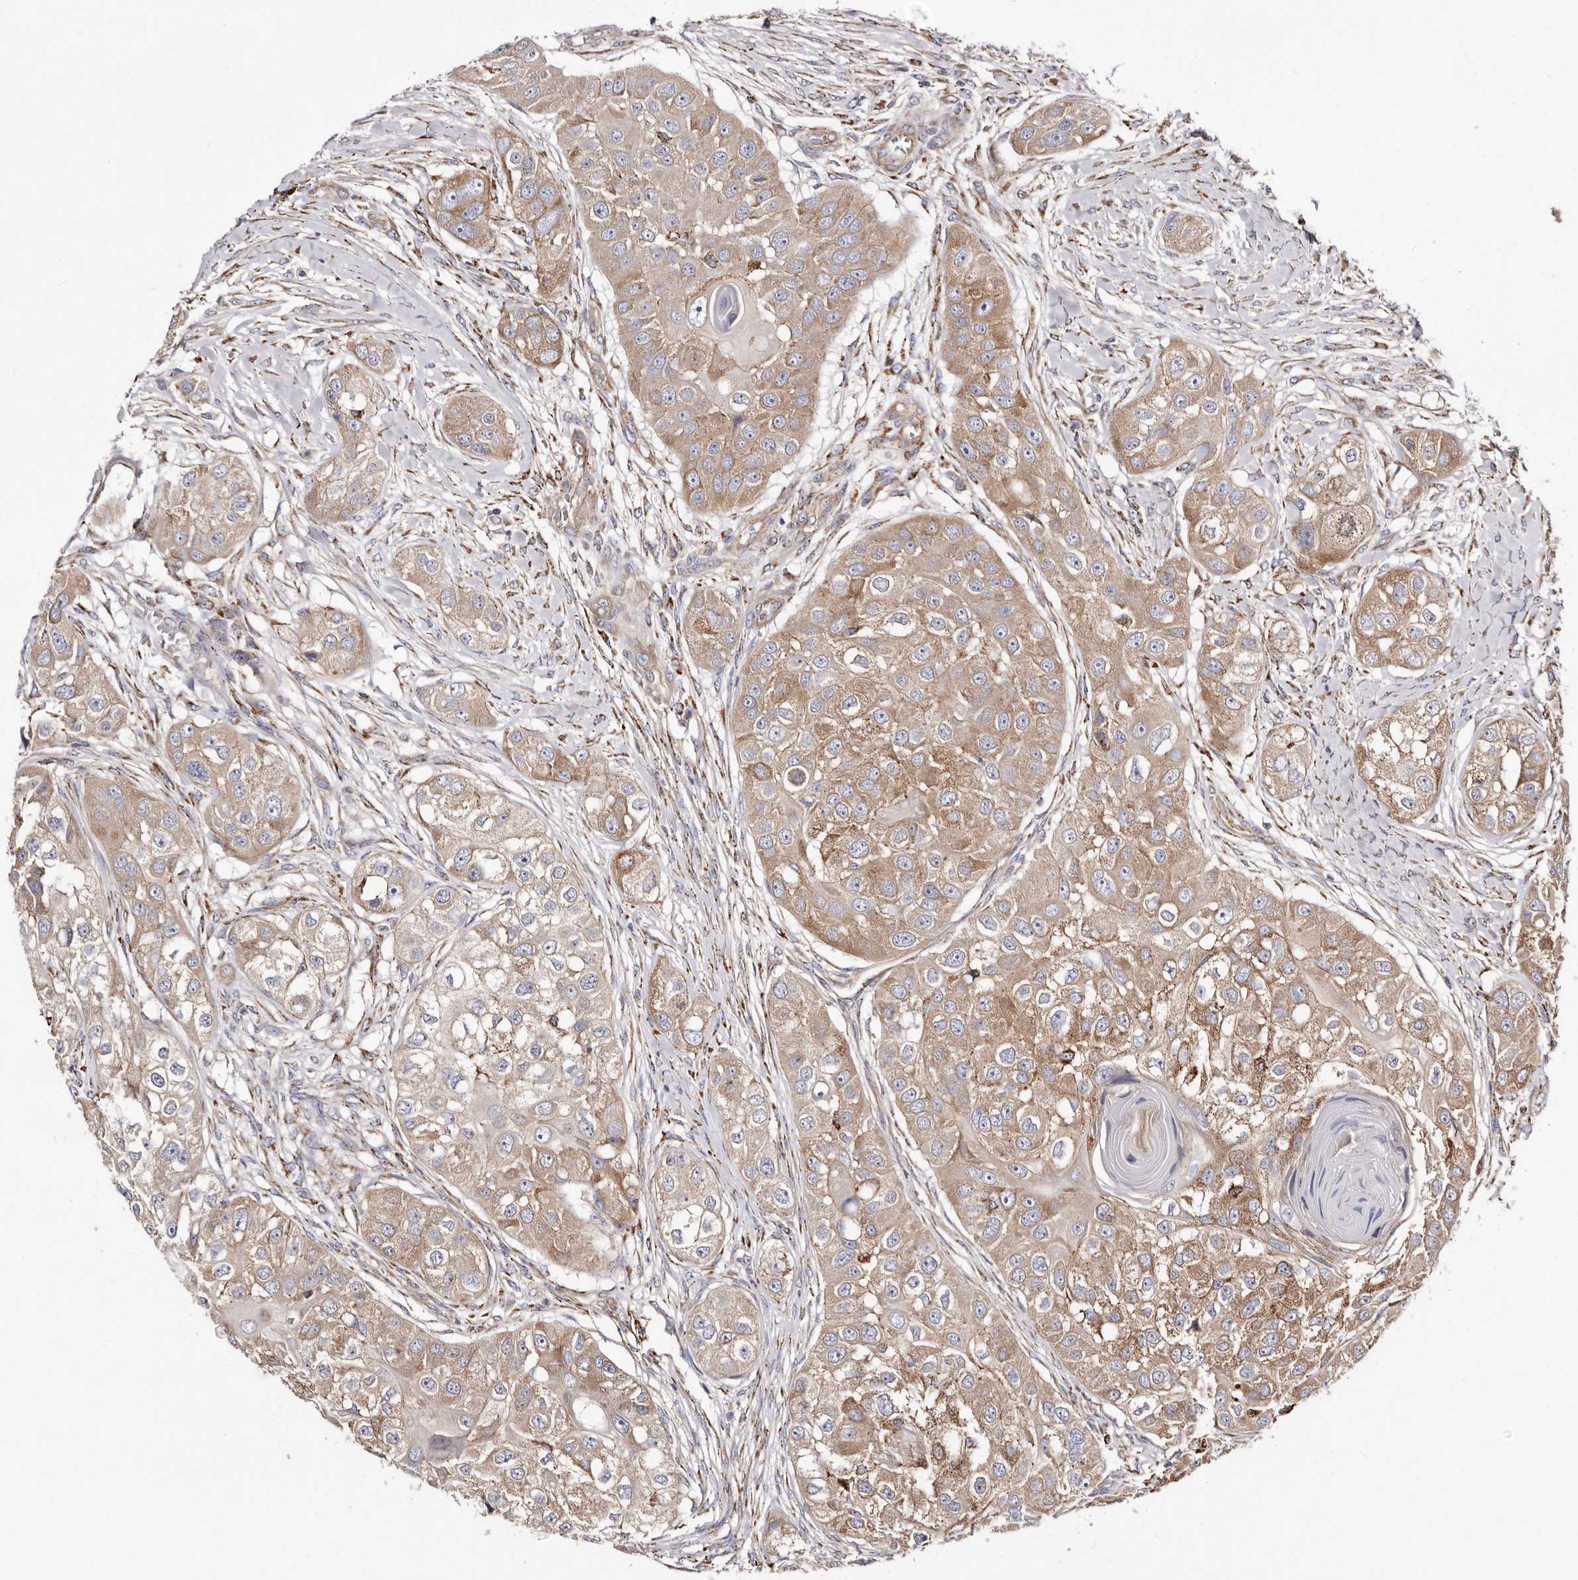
{"staining": {"intensity": "moderate", "quantity": ">75%", "location": "cytoplasmic/membranous"}, "tissue": "head and neck cancer", "cell_type": "Tumor cells", "image_type": "cancer", "snomed": [{"axis": "morphology", "description": "Normal tissue, NOS"}, {"axis": "morphology", "description": "Squamous cell carcinoma, NOS"}, {"axis": "topography", "description": "Skeletal muscle"}, {"axis": "topography", "description": "Head-Neck"}], "caption": "A photomicrograph of human head and neck cancer stained for a protein displays moderate cytoplasmic/membranous brown staining in tumor cells.", "gene": "LUZP1", "patient": {"sex": "male", "age": 51}}